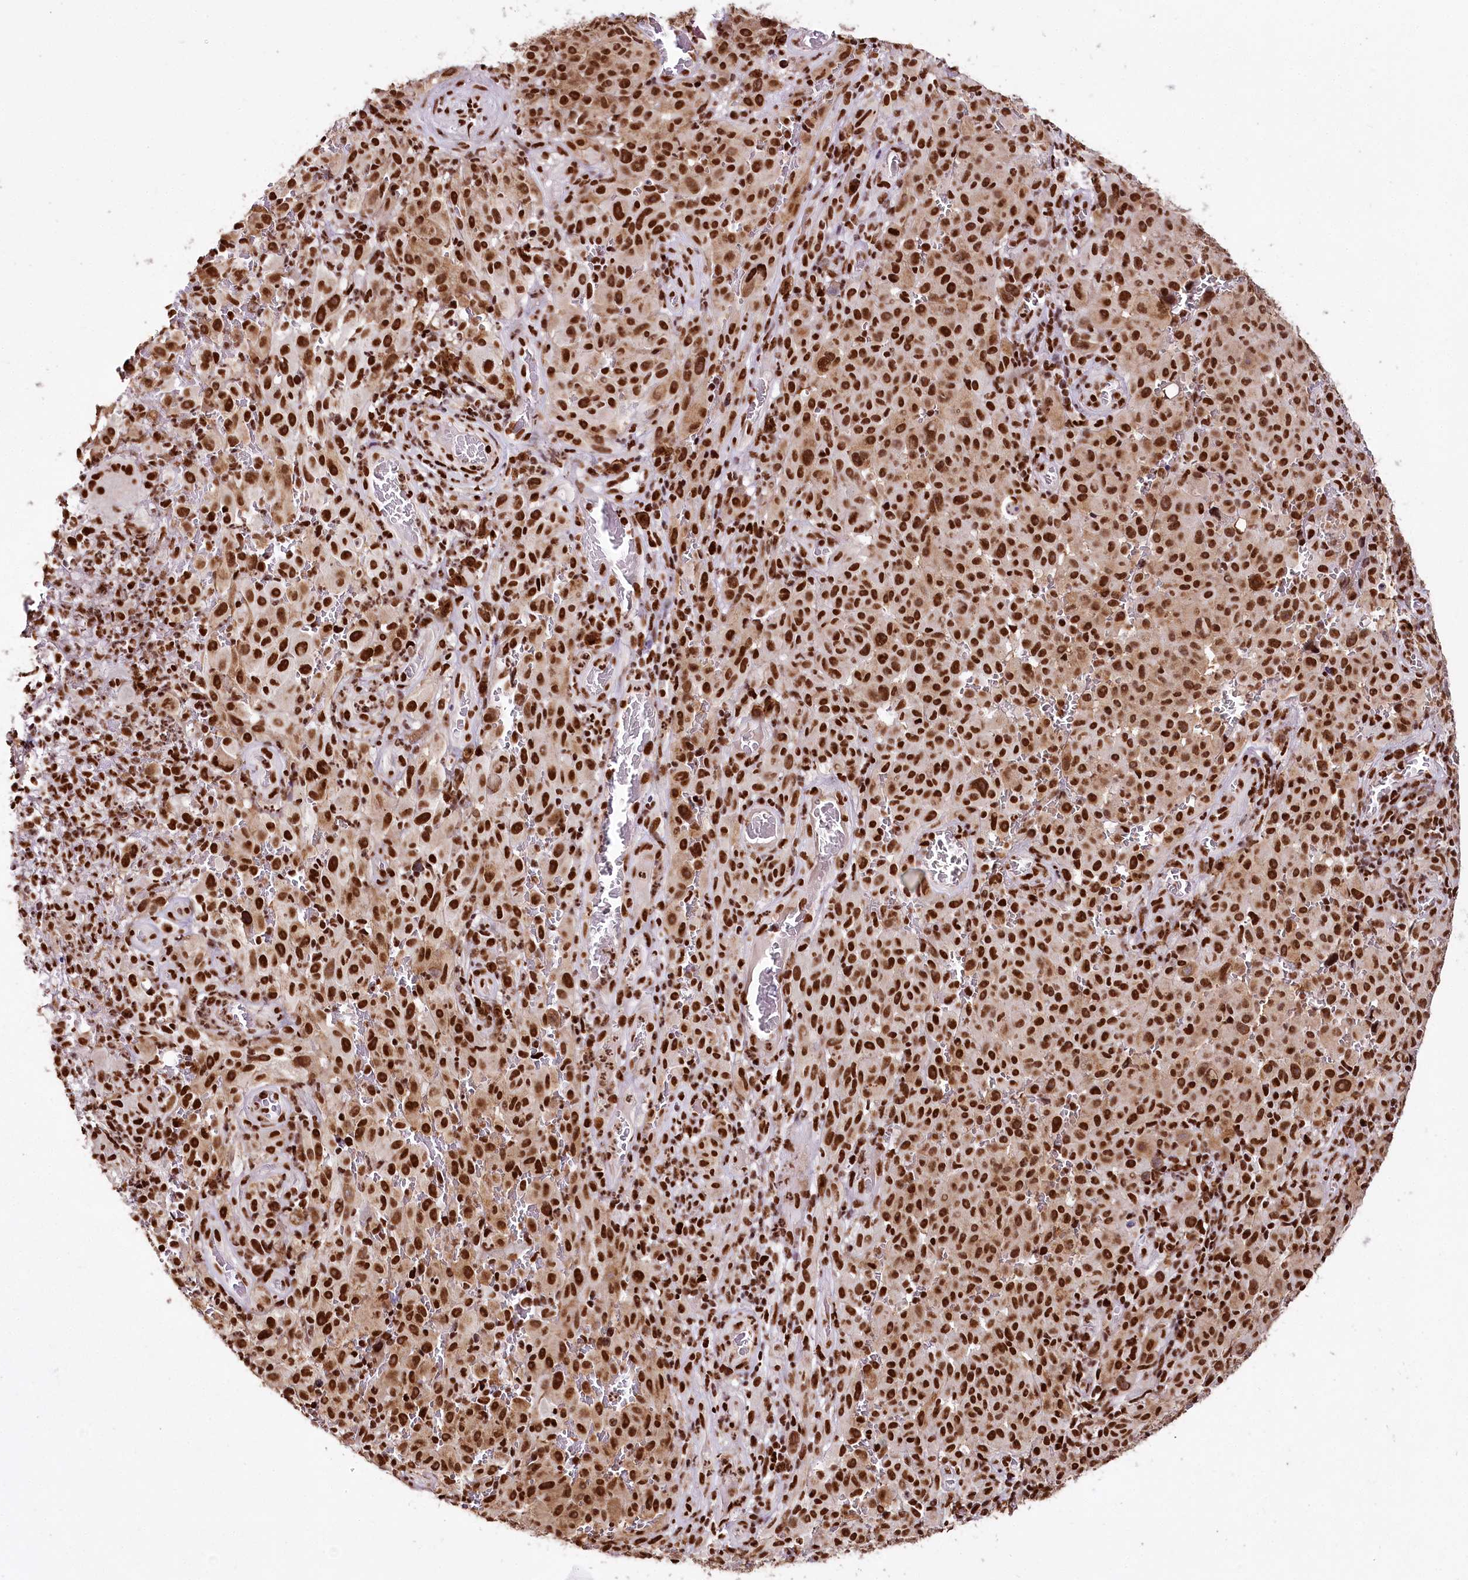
{"staining": {"intensity": "strong", "quantity": ">75%", "location": "cytoplasmic/membranous,nuclear"}, "tissue": "melanoma", "cell_type": "Tumor cells", "image_type": "cancer", "snomed": [{"axis": "morphology", "description": "Malignant melanoma, NOS"}, {"axis": "topography", "description": "Skin"}], "caption": "A high amount of strong cytoplasmic/membranous and nuclear expression is present in approximately >75% of tumor cells in malignant melanoma tissue.", "gene": "SMARCE1", "patient": {"sex": "female", "age": 82}}